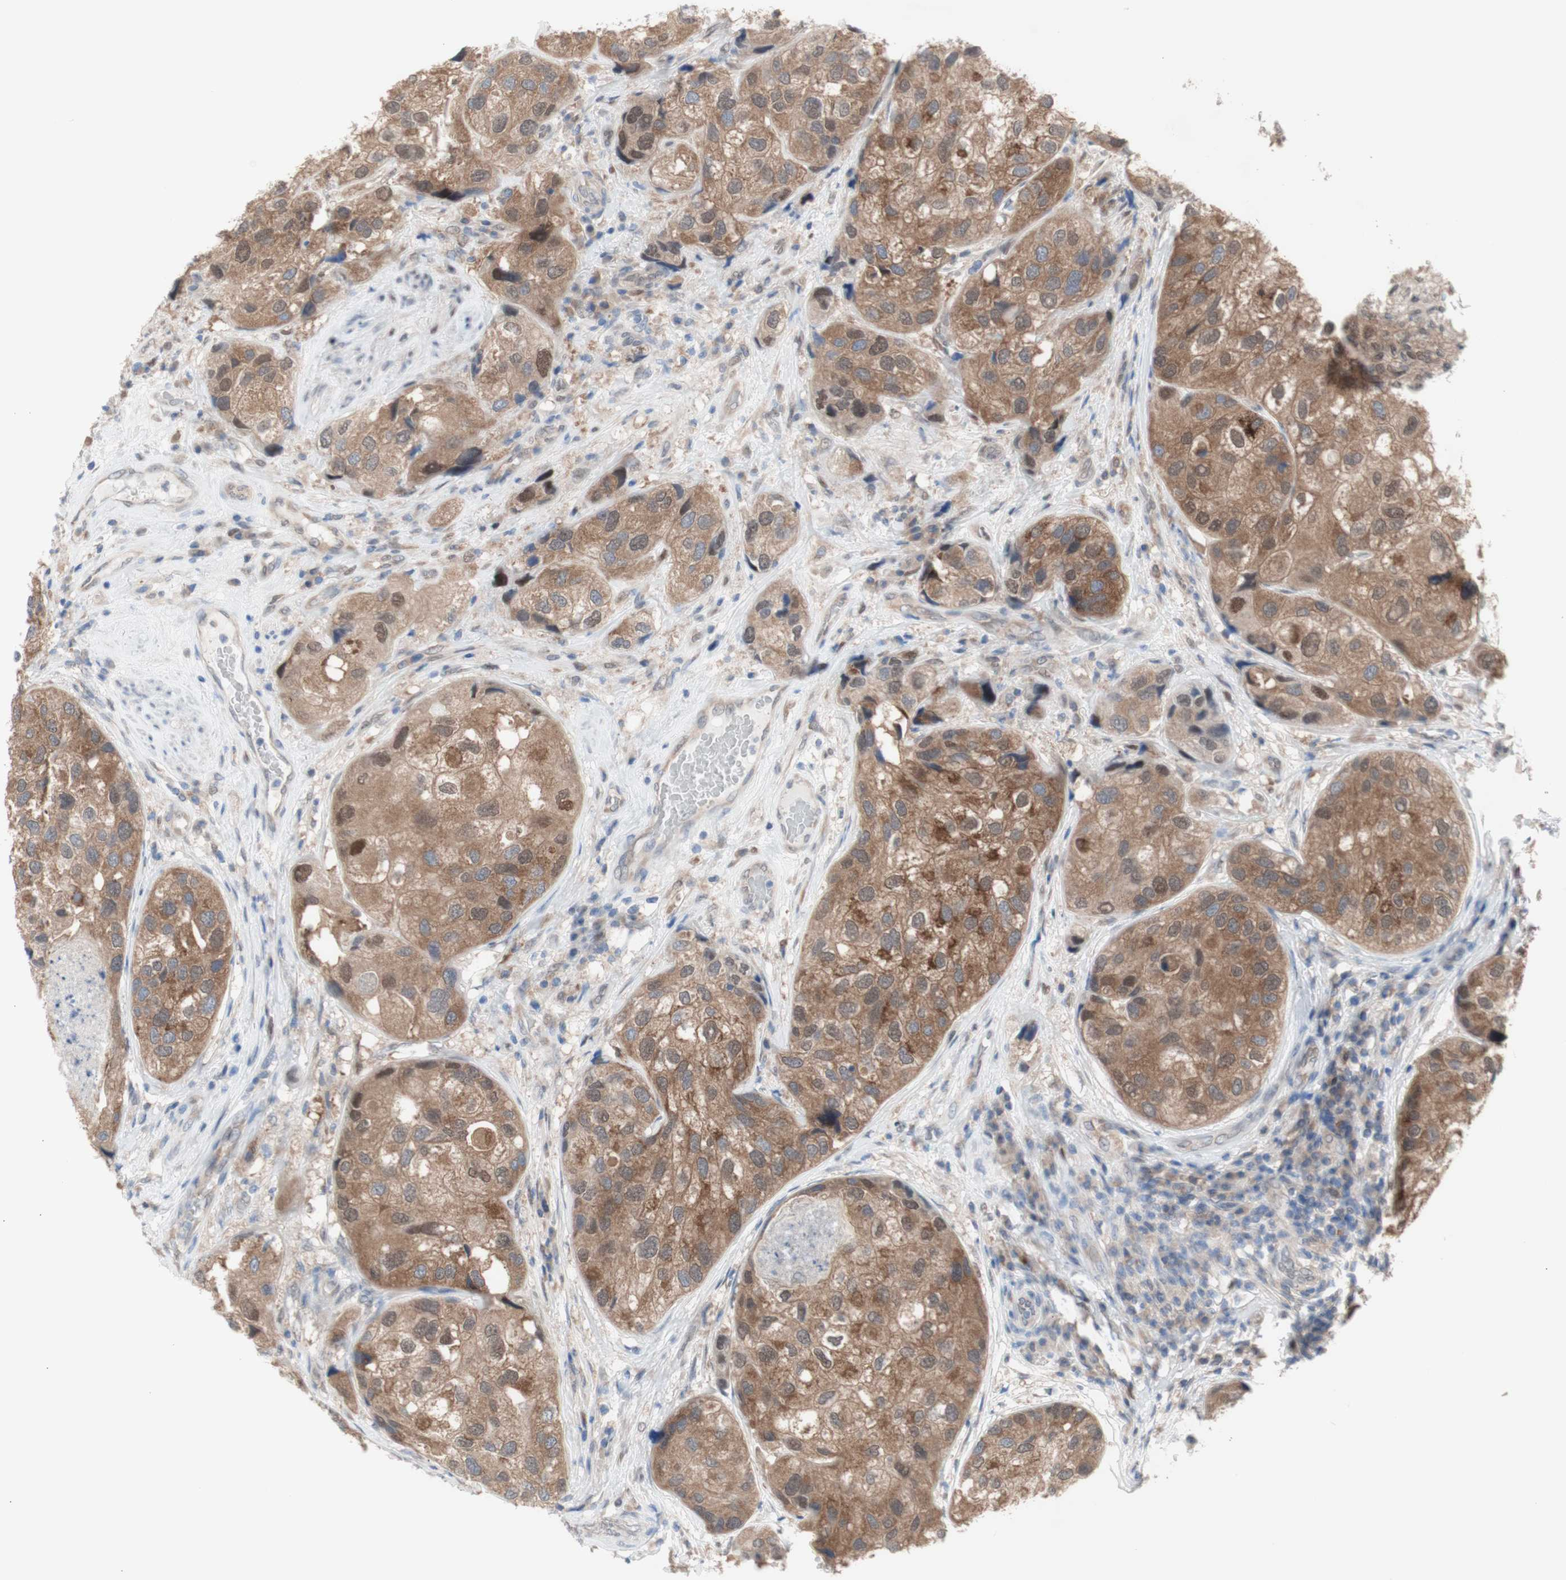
{"staining": {"intensity": "moderate", "quantity": ">75%", "location": "cytoplasmic/membranous,nuclear"}, "tissue": "urothelial cancer", "cell_type": "Tumor cells", "image_type": "cancer", "snomed": [{"axis": "morphology", "description": "Urothelial carcinoma, High grade"}, {"axis": "topography", "description": "Urinary bladder"}], "caption": "Urothelial cancer was stained to show a protein in brown. There is medium levels of moderate cytoplasmic/membranous and nuclear positivity in about >75% of tumor cells. (DAB (3,3'-diaminobenzidine) IHC with brightfield microscopy, high magnification).", "gene": "PRMT5", "patient": {"sex": "female", "age": 64}}